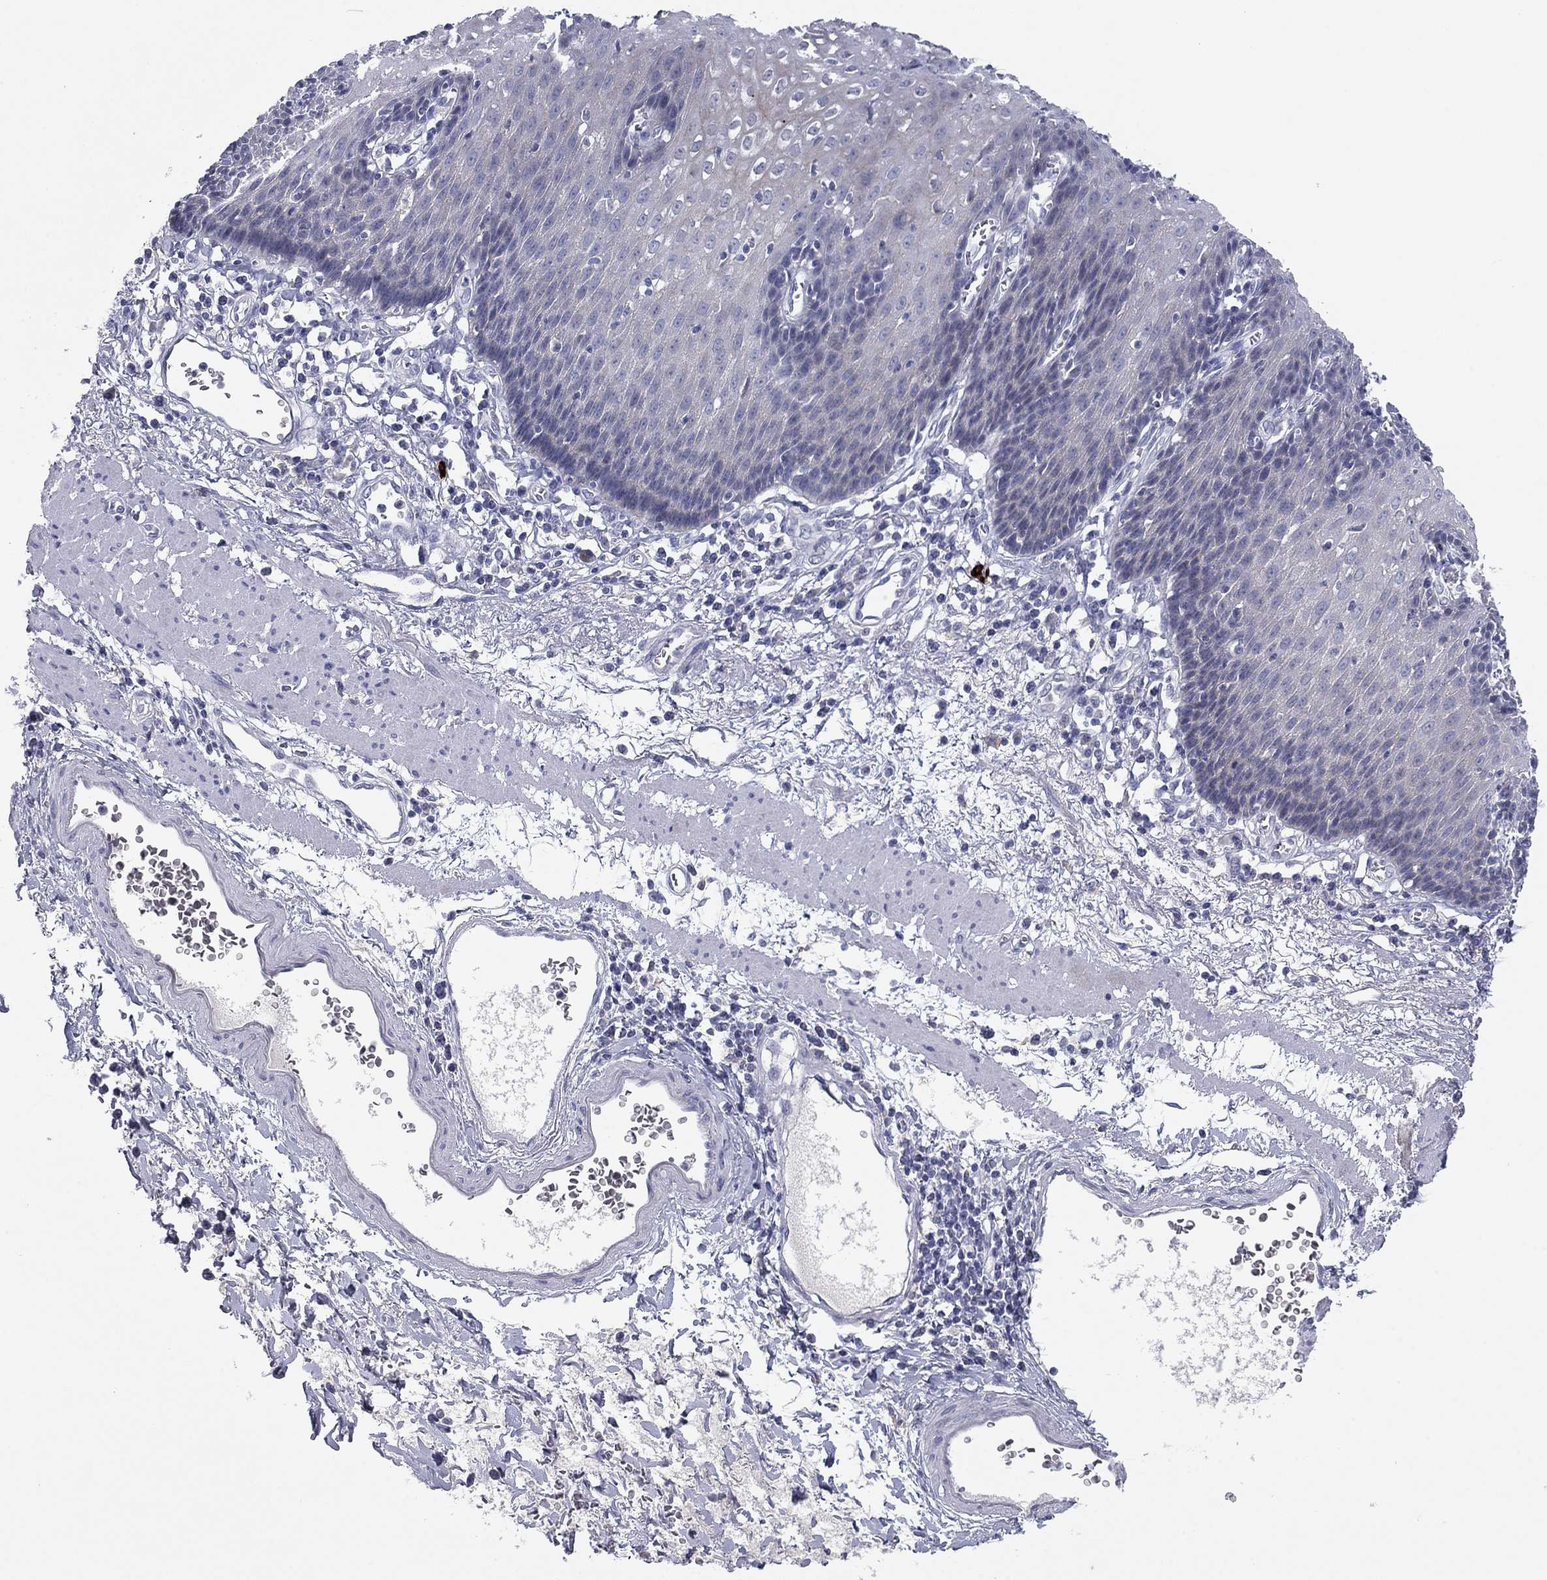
{"staining": {"intensity": "negative", "quantity": "none", "location": "none"}, "tissue": "esophagus", "cell_type": "Squamous epithelial cells", "image_type": "normal", "snomed": [{"axis": "morphology", "description": "Normal tissue, NOS"}, {"axis": "topography", "description": "Esophagus"}], "caption": "A high-resolution histopathology image shows immunohistochemistry (IHC) staining of benign esophagus, which displays no significant staining in squamous epithelial cells.", "gene": "CNTNAP4", "patient": {"sex": "male", "age": 57}}